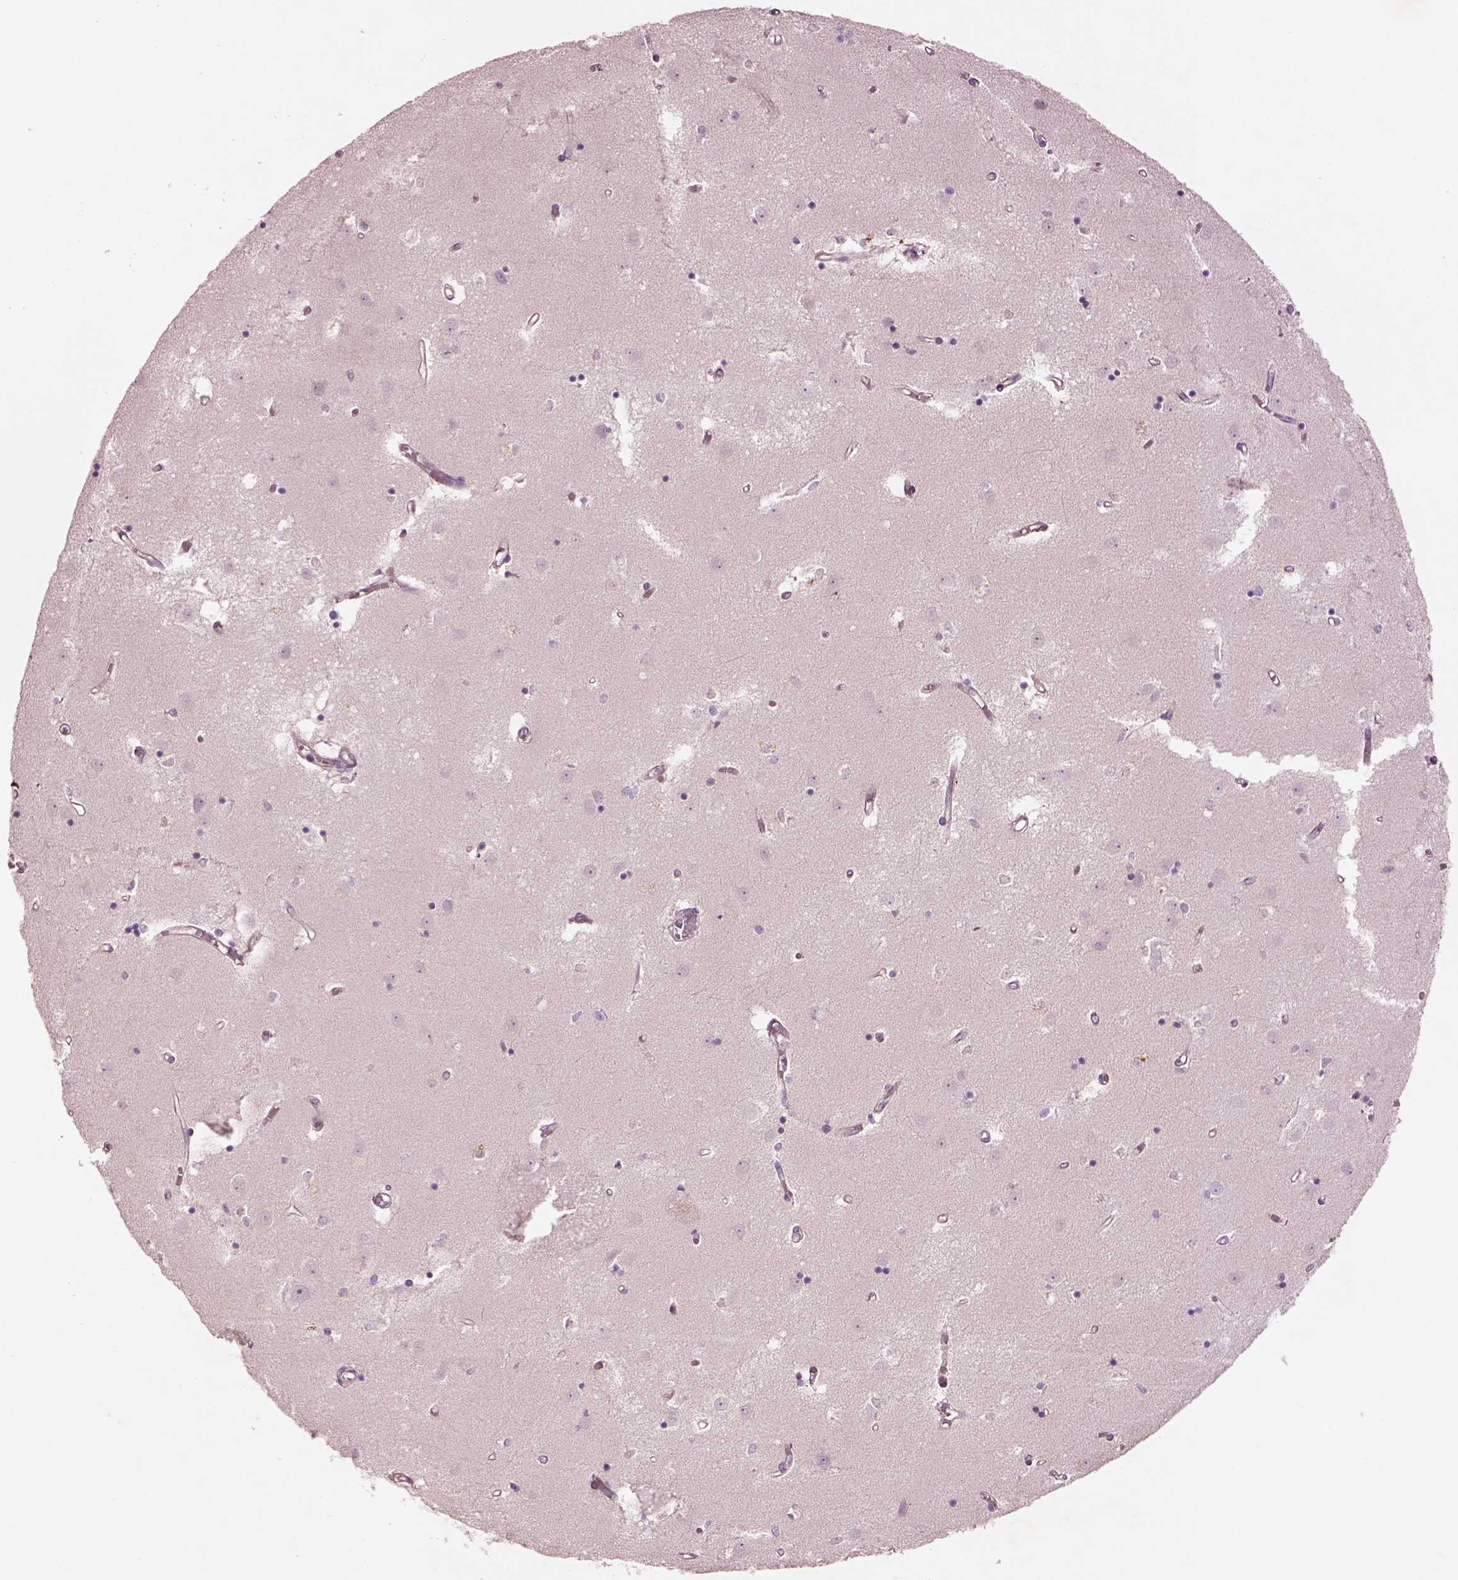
{"staining": {"intensity": "negative", "quantity": "none", "location": "none"}, "tissue": "caudate", "cell_type": "Glial cells", "image_type": "normal", "snomed": [{"axis": "morphology", "description": "Normal tissue, NOS"}, {"axis": "topography", "description": "Lateral ventricle wall"}], "caption": "Immunohistochemistry photomicrograph of normal caudate: human caudate stained with DAB (3,3'-diaminobenzidine) shows no significant protein positivity in glial cells. The staining was performed using DAB (3,3'-diaminobenzidine) to visualize the protein expression in brown, while the nuclei were stained in blue with hematoxylin (Magnification: 20x).", "gene": "DUOXA2", "patient": {"sex": "male", "age": 54}}